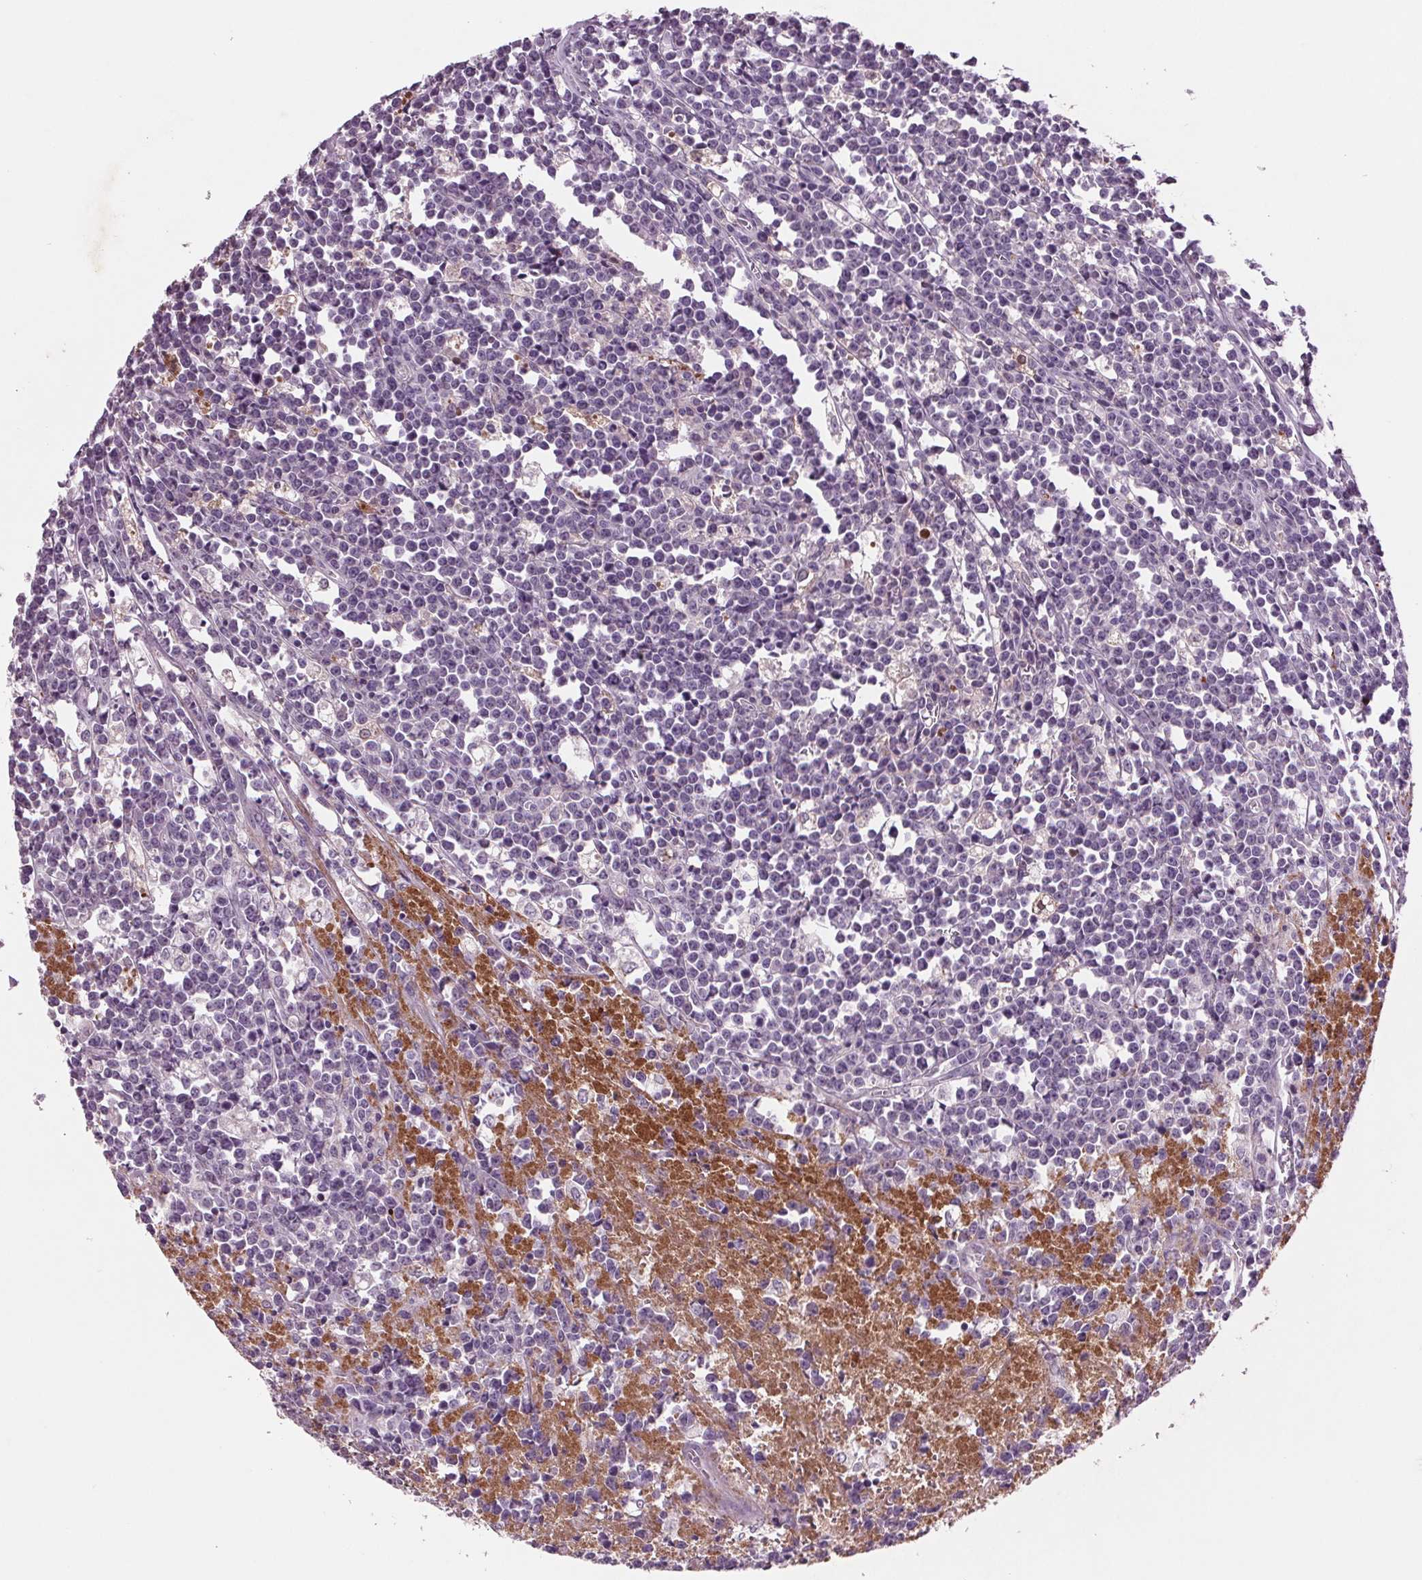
{"staining": {"intensity": "negative", "quantity": "none", "location": "none"}, "tissue": "lymphoma", "cell_type": "Tumor cells", "image_type": "cancer", "snomed": [{"axis": "morphology", "description": "Malignant lymphoma, non-Hodgkin's type, High grade"}, {"axis": "topography", "description": "Small intestine"}], "caption": "The micrograph exhibits no staining of tumor cells in lymphoma.", "gene": "C6", "patient": {"sex": "female", "age": 56}}